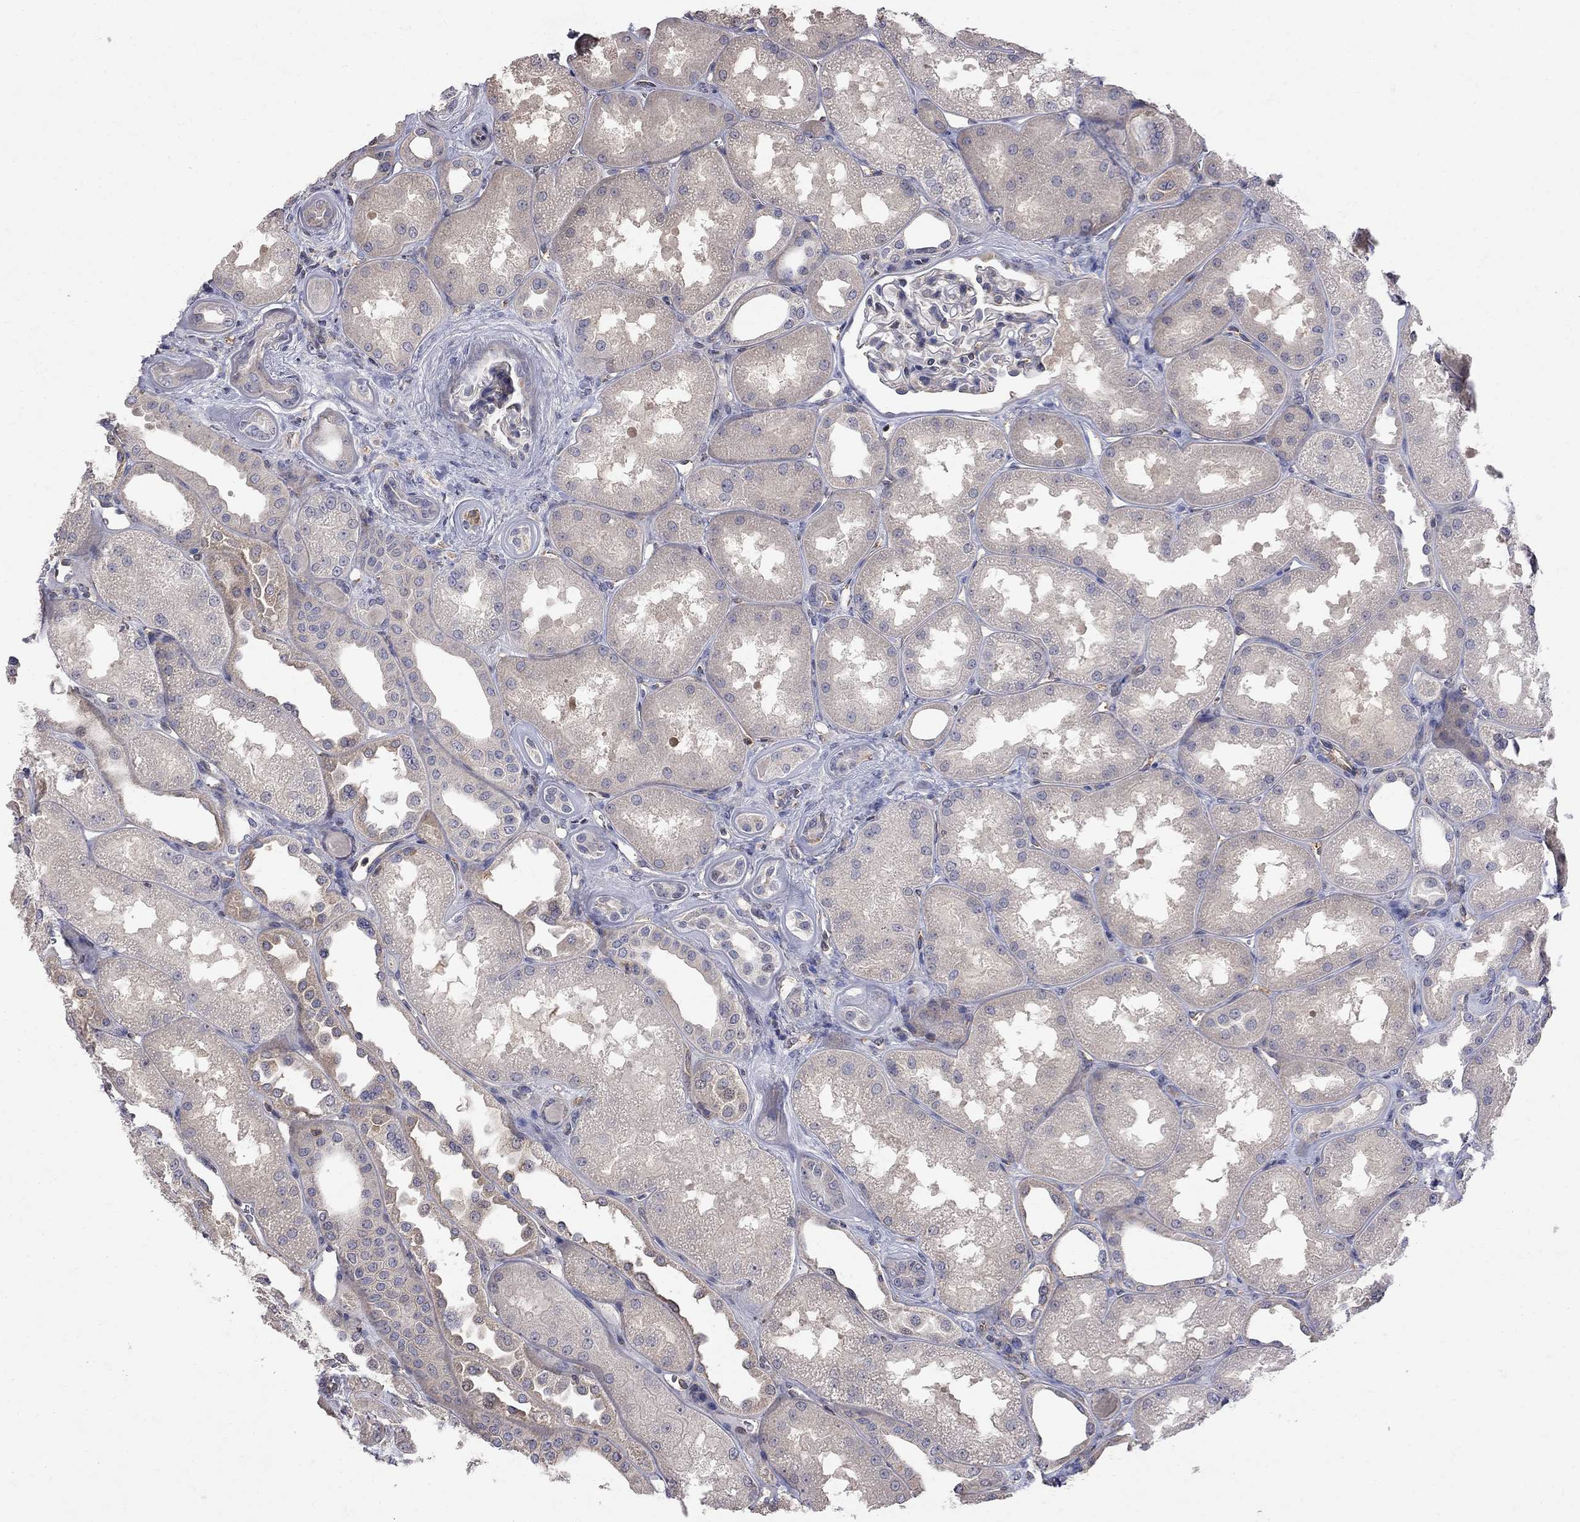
{"staining": {"intensity": "negative", "quantity": "none", "location": "none"}, "tissue": "kidney", "cell_type": "Cells in glomeruli", "image_type": "normal", "snomed": [{"axis": "morphology", "description": "Normal tissue, NOS"}, {"axis": "topography", "description": "Kidney"}], "caption": "Cells in glomeruli show no significant positivity in unremarkable kidney. Brightfield microscopy of immunohistochemistry stained with DAB (3,3'-diaminobenzidine) (brown) and hematoxylin (blue), captured at high magnification.", "gene": "ABI3", "patient": {"sex": "male", "age": 61}}